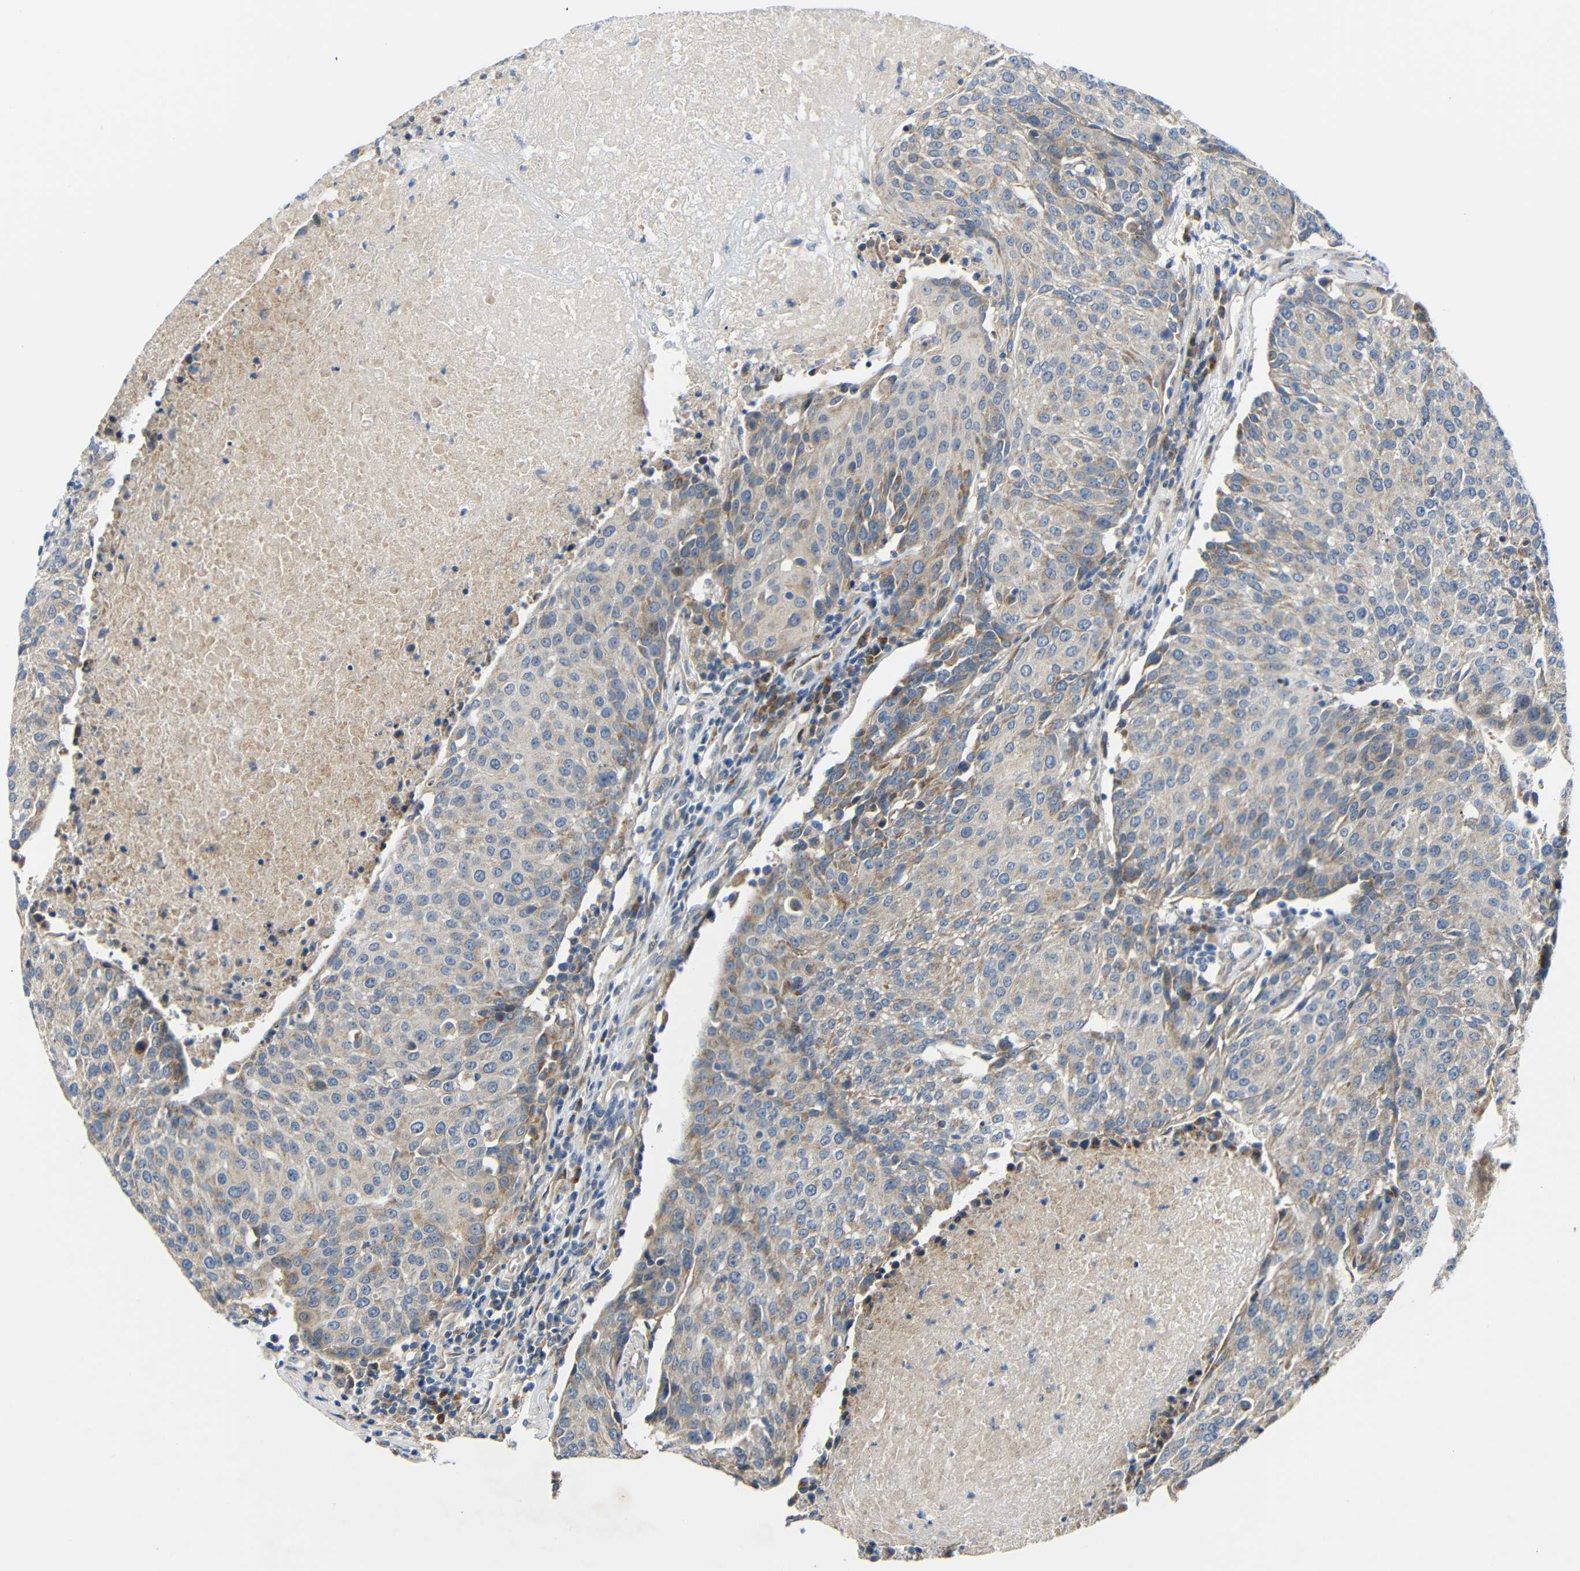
{"staining": {"intensity": "weak", "quantity": ">75%", "location": "cytoplasmic/membranous"}, "tissue": "urothelial cancer", "cell_type": "Tumor cells", "image_type": "cancer", "snomed": [{"axis": "morphology", "description": "Urothelial carcinoma, High grade"}, {"axis": "topography", "description": "Urinary bladder"}], "caption": "Immunohistochemistry photomicrograph of human urothelial carcinoma (high-grade) stained for a protein (brown), which displays low levels of weak cytoplasmic/membranous expression in approximately >75% of tumor cells.", "gene": "TMEM25", "patient": {"sex": "female", "age": 85}}